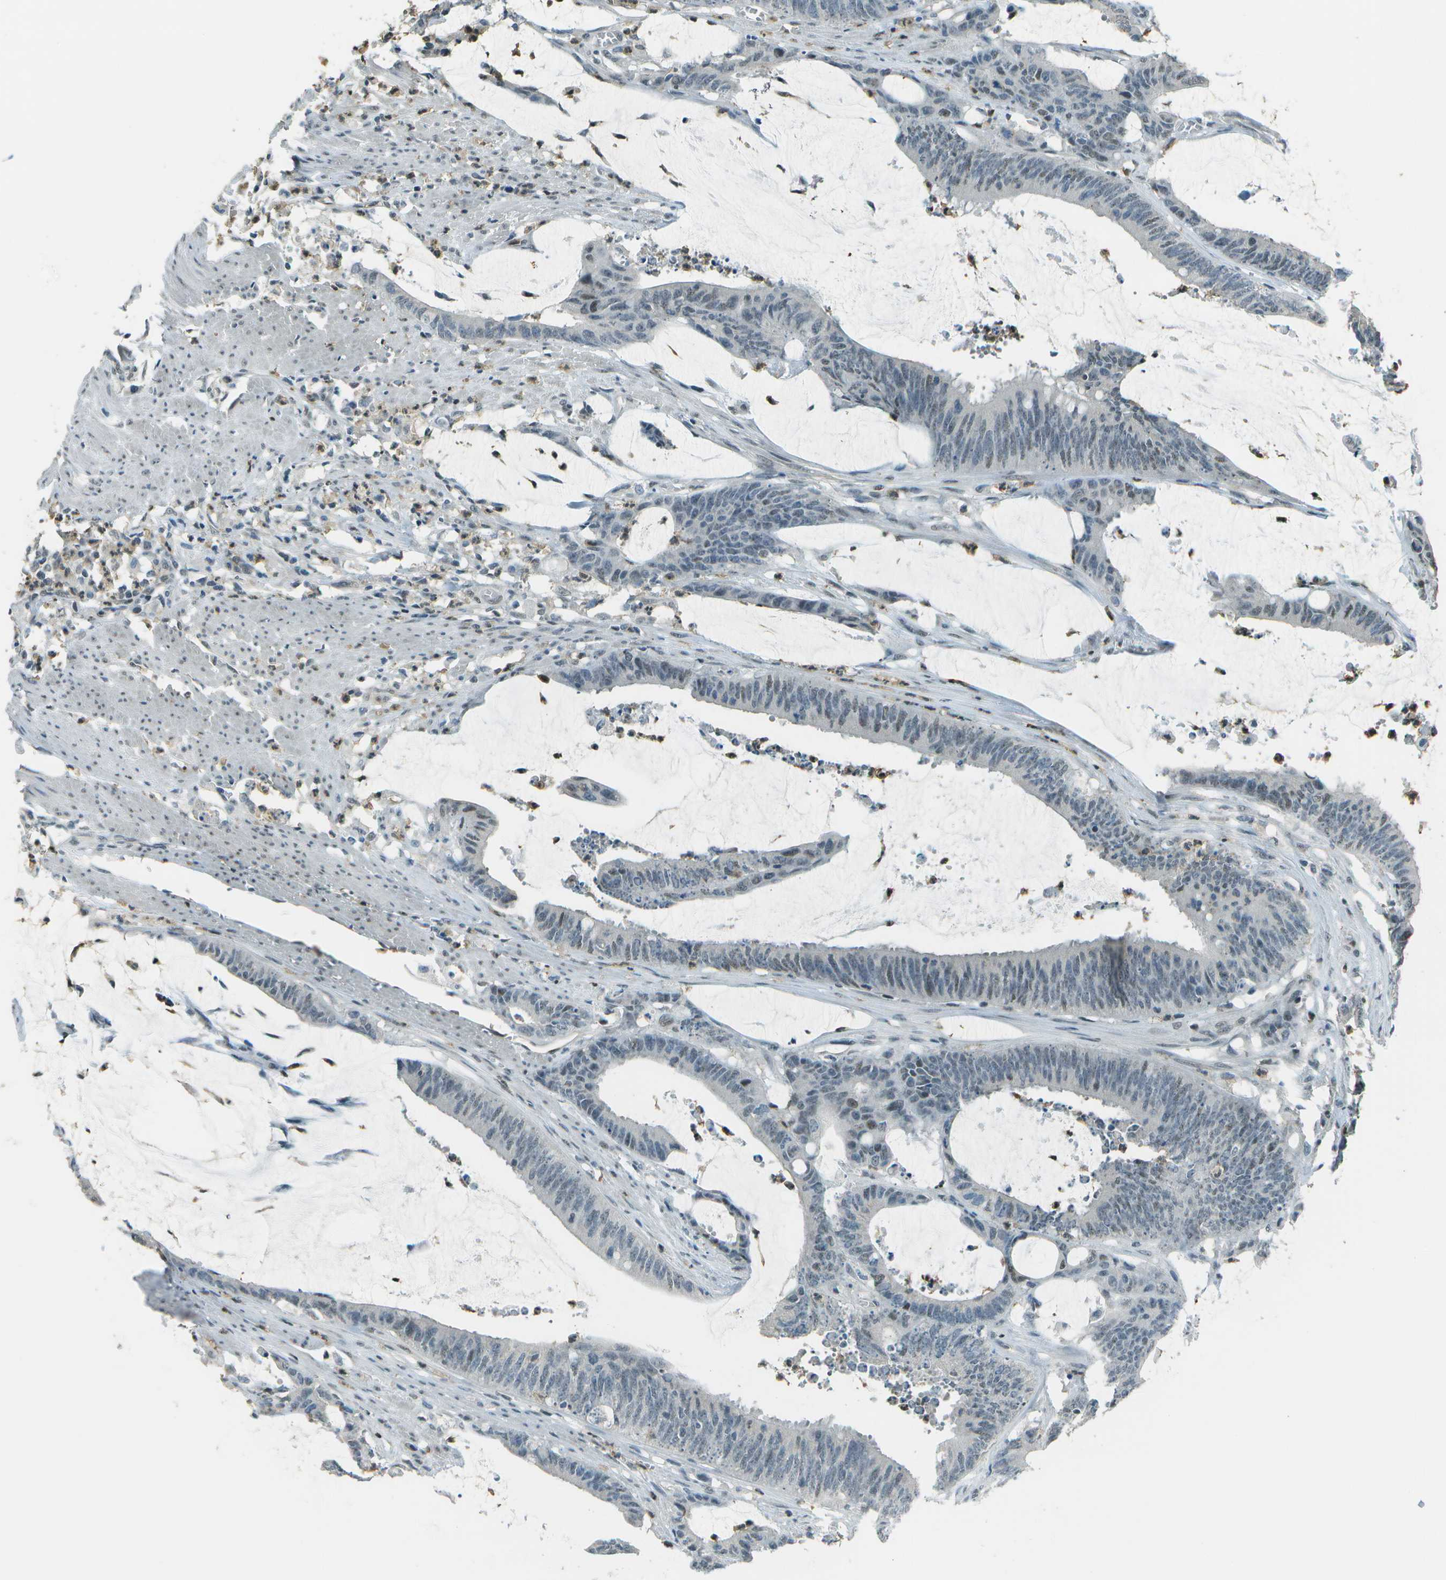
{"staining": {"intensity": "weak", "quantity": "<25%", "location": "nuclear"}, "tissue": "colorectal cancer", "cell_type": "Tumor cells", "image_type": "cancer", "snomed": [{"axis": "morphology", "description": "Adenocarcinoma, NOS"}, {"axis": "topography", "description": "Rectum"}], "caption": "Photomicrograph shows no protein staining in tumor cells of colorectal cancer (adenocarcinoma) tissue.", "gene": "DEPDC1", "patient": {"sex": "female", "age": 66}}